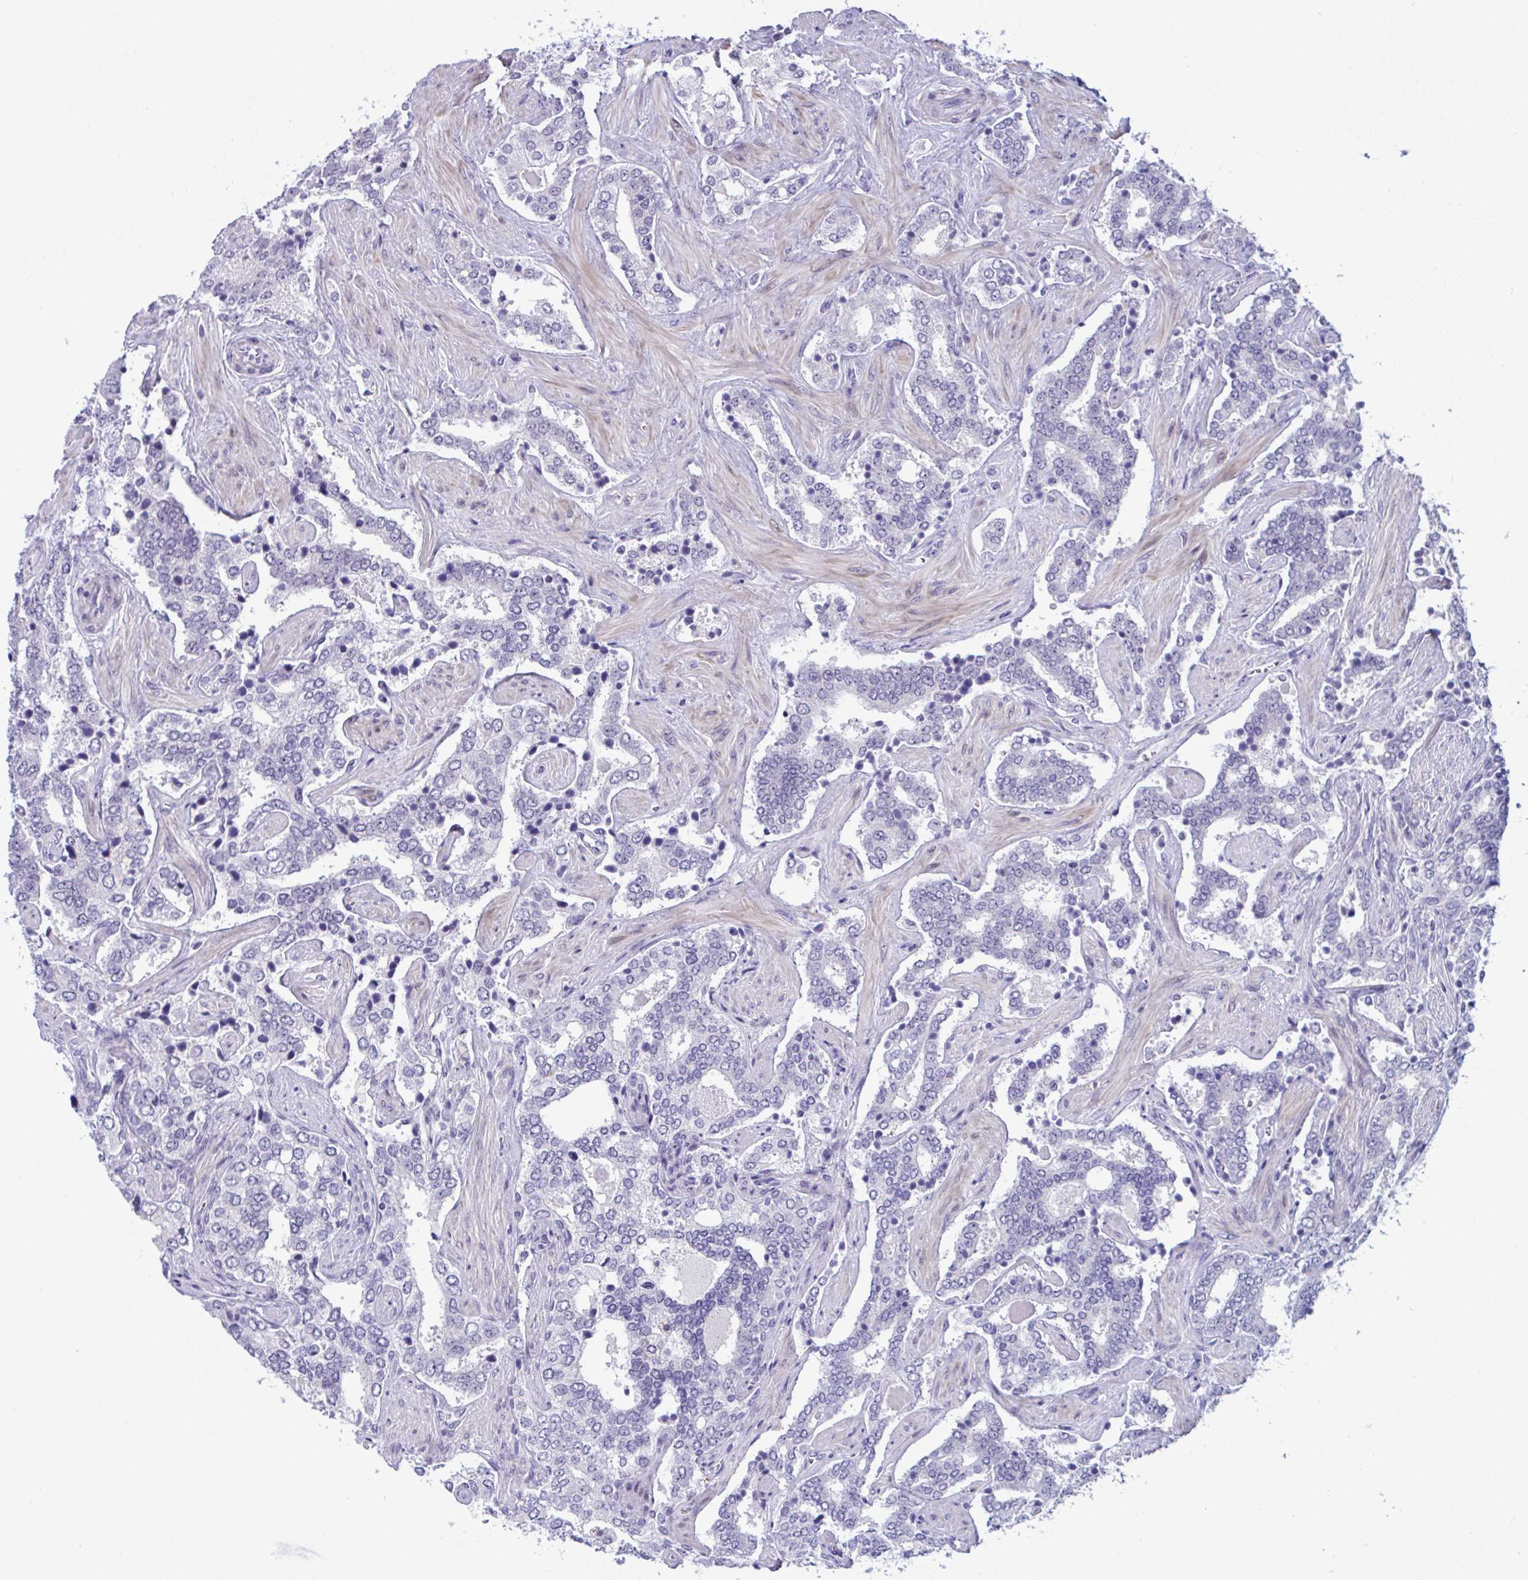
{"staining": {"intensity": "negative", "quantity": "none", "location": "none"}, "tissue": "prostate cancer", "cell_type": "Tumor cells", "image_type": "cancer", "snomed": [{"axis": "morphology", "description": "Adenocarcinoma, High grade"}, {"axis": "topography", "description": "Prostate"}], "caption": "Micrograph shows no protein expression in tumor cells of prostate adenocarcinoma (high-grade) tissue. (DAB (3,3'-diaminobenzidine) immunohistochemistry, high magnification).", "gene": "USP35", "patient": {"sex": "male", "age": 60}}